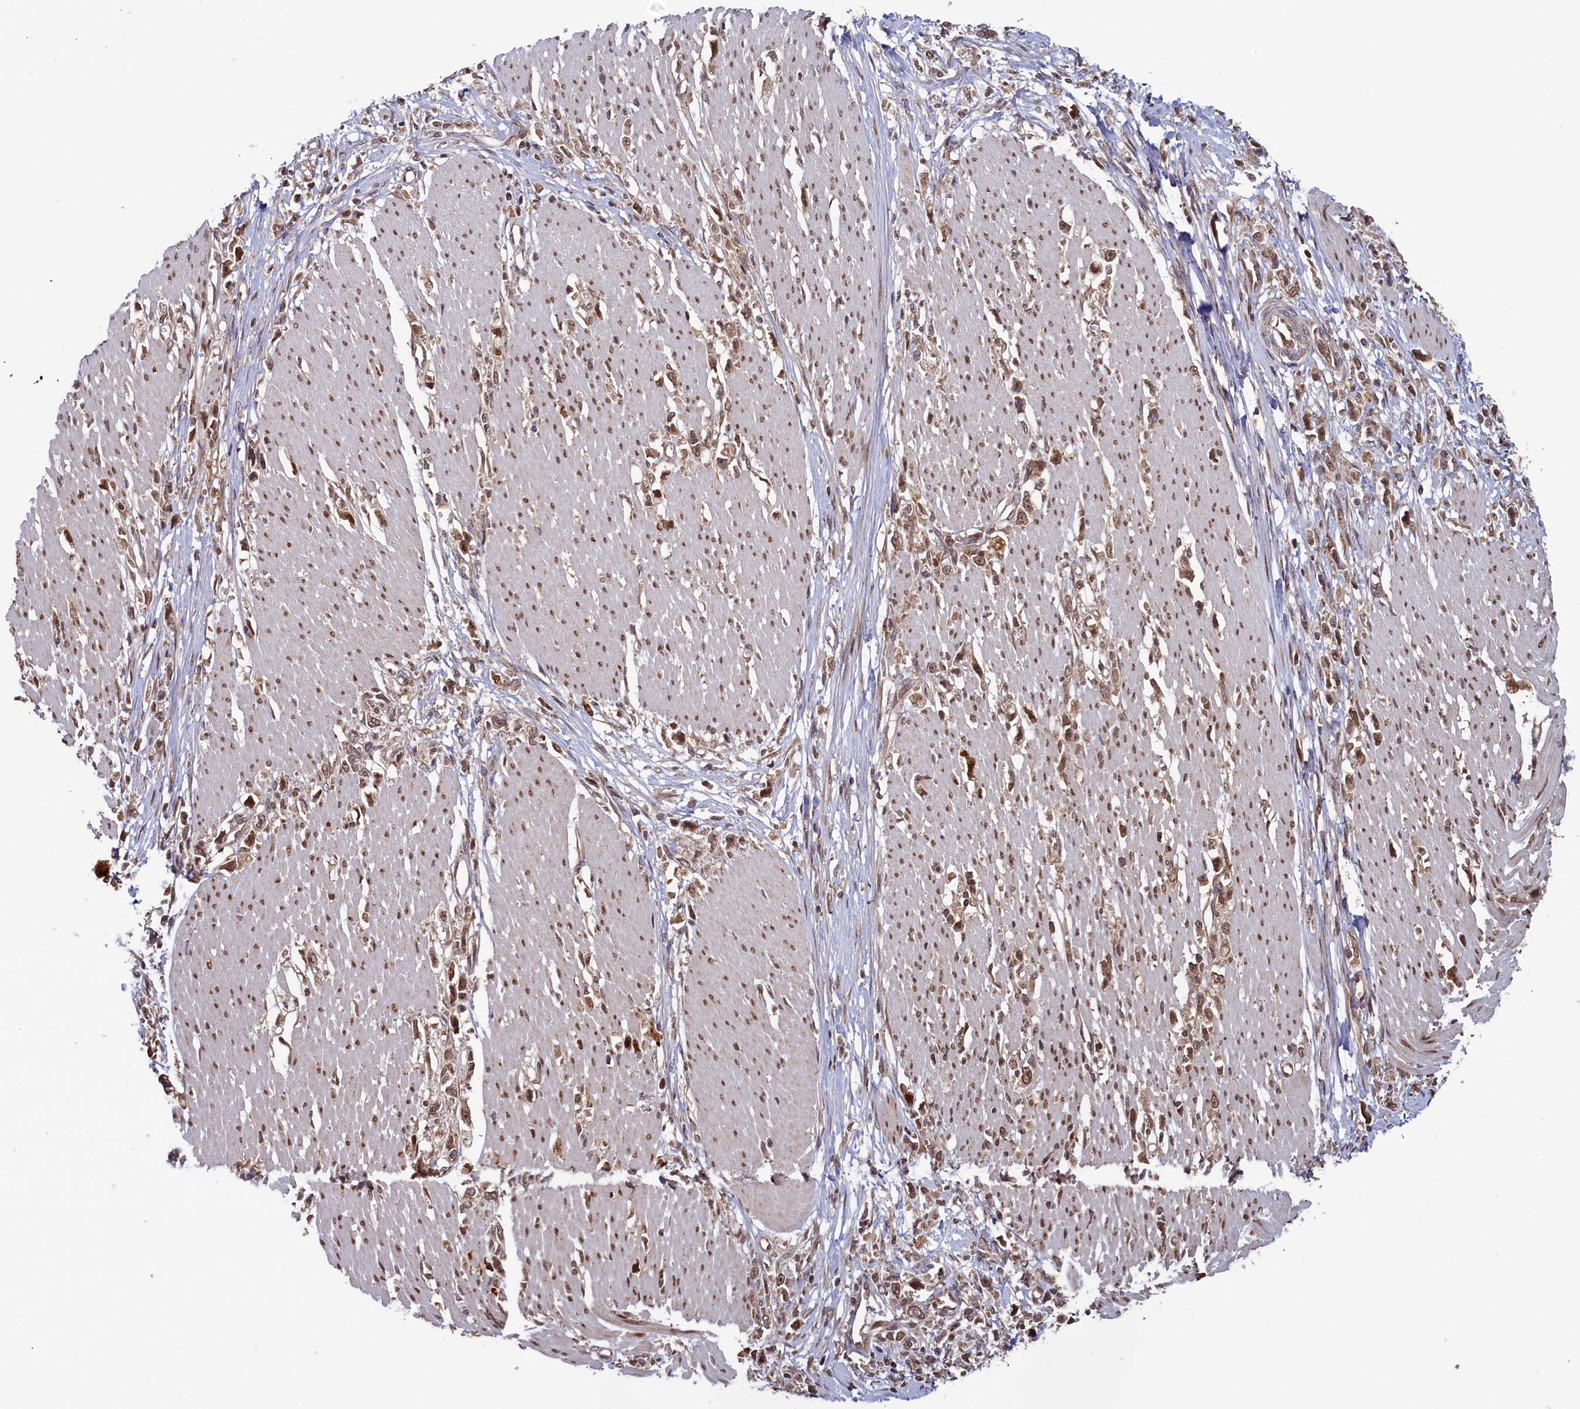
{"staining": {"intensity": "moderate", "quantity": ">75%", "location": "nuclear"}, "tissue": "stomach cancer", "cell_type": "Tumor cells", "image_type": "cancer", "snomed": [{"axis": "morphology", "description": "Adenocarcinoma, NOS"}, {"axis": "topography", "description": "Stomach"}], "caption": "Moderate nuclear protein expression is present in about >75% of tumor cells in stomach cancer.", "gene": "NAE1", "patient": {"sex": "female", "age": 59}}